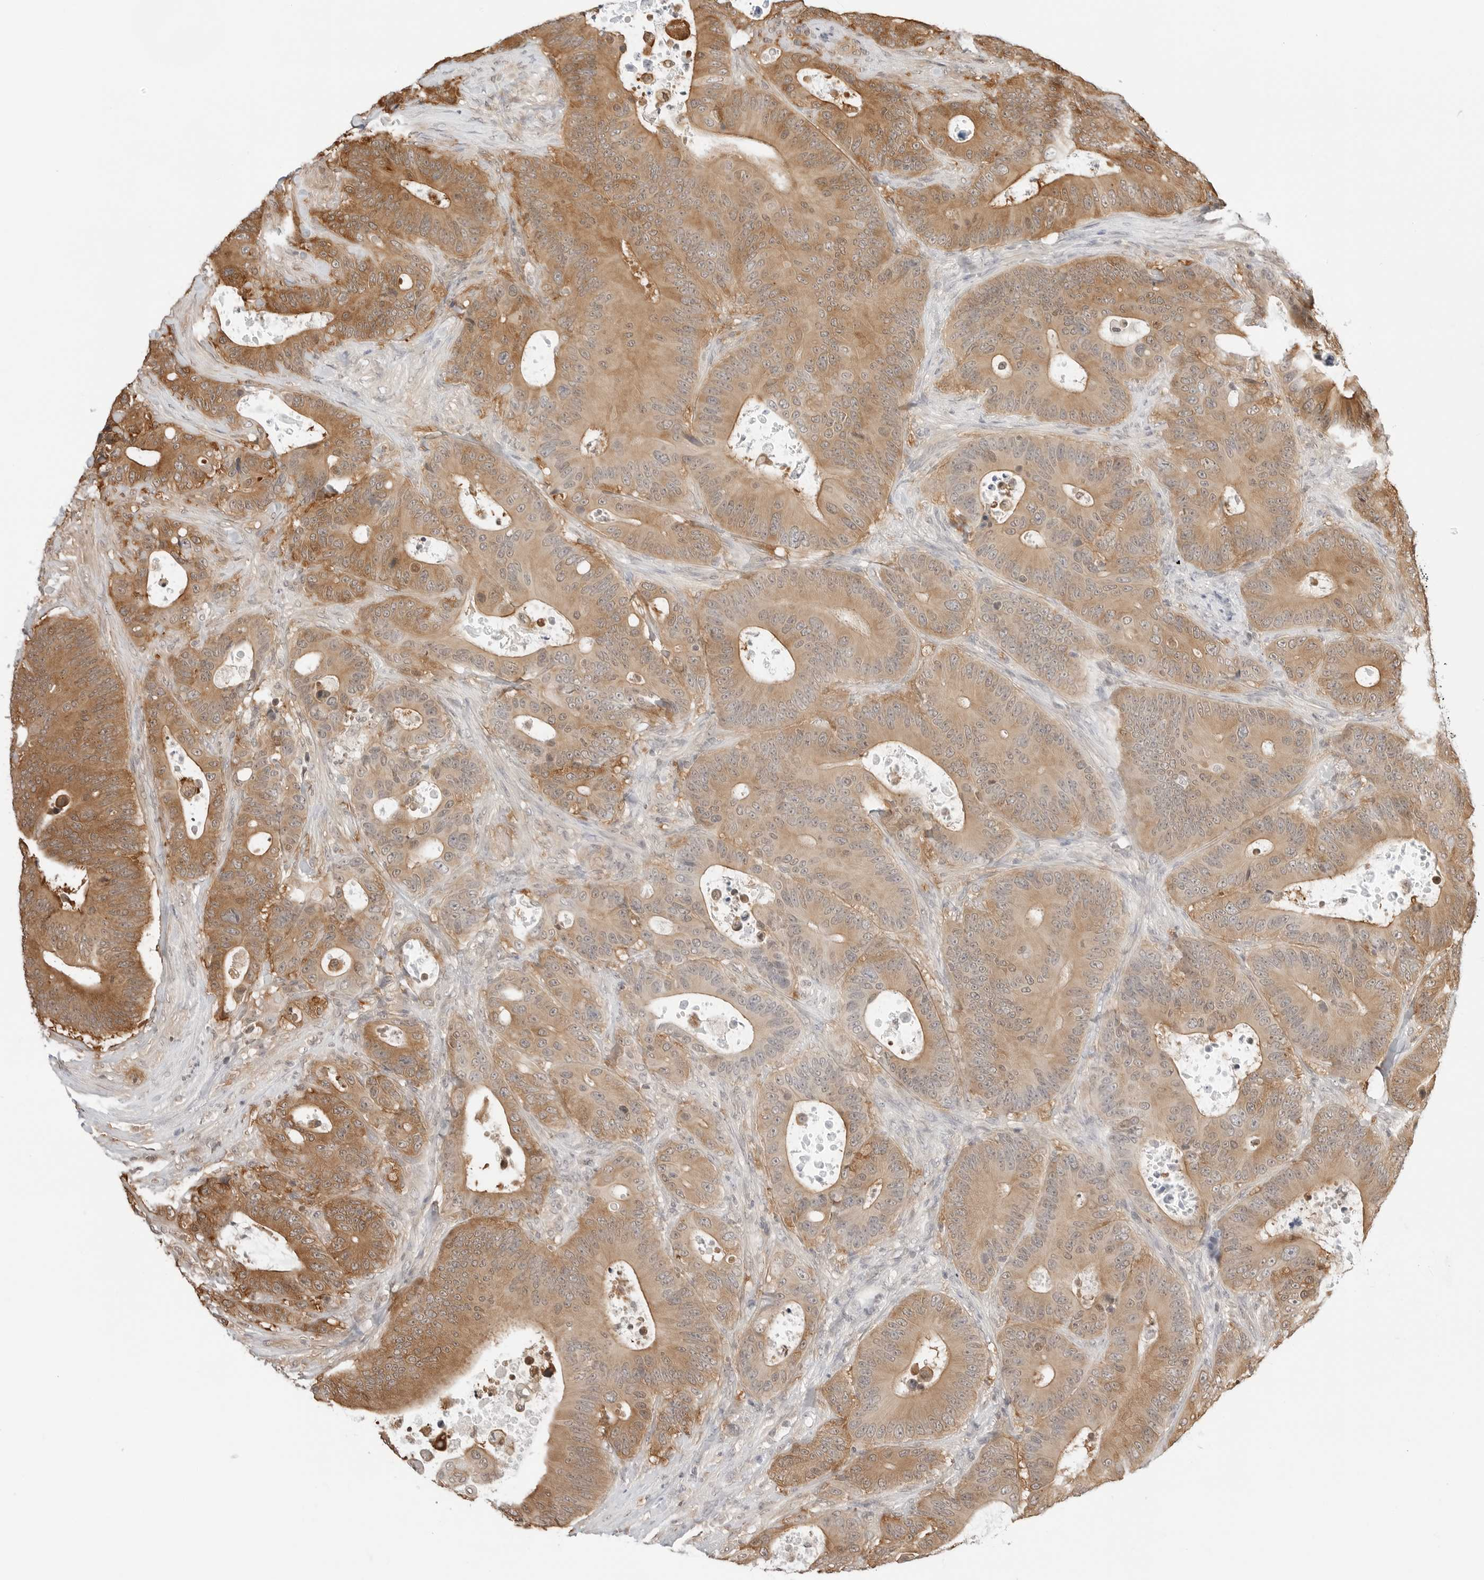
{"staining": {"intensity": "moderate", "quantity": ">75%", "location": "cytoplasmic/membranous"}, "tissue": "colorectal cancer", "cell_type": "Tumor cells", "image_type": "cancer", "snomed": [{"axis": "morphology", "description": "Adenocarcinoma, NOS"}, {"axis": "topography", "description": "Colon"}], "caption": "Immunohistochemical staining of colorectal adenocarcinoma reveals medium levels of moderate cytoplasmic/membranous staining in approximately >75% of tumor cells. Using DAB (brown) and hematoxylin (blue) stains, captured at high magnification using brightfield microscopy.", "gene": "NUDC", "patient": {"sex": "male", "age": 83}}